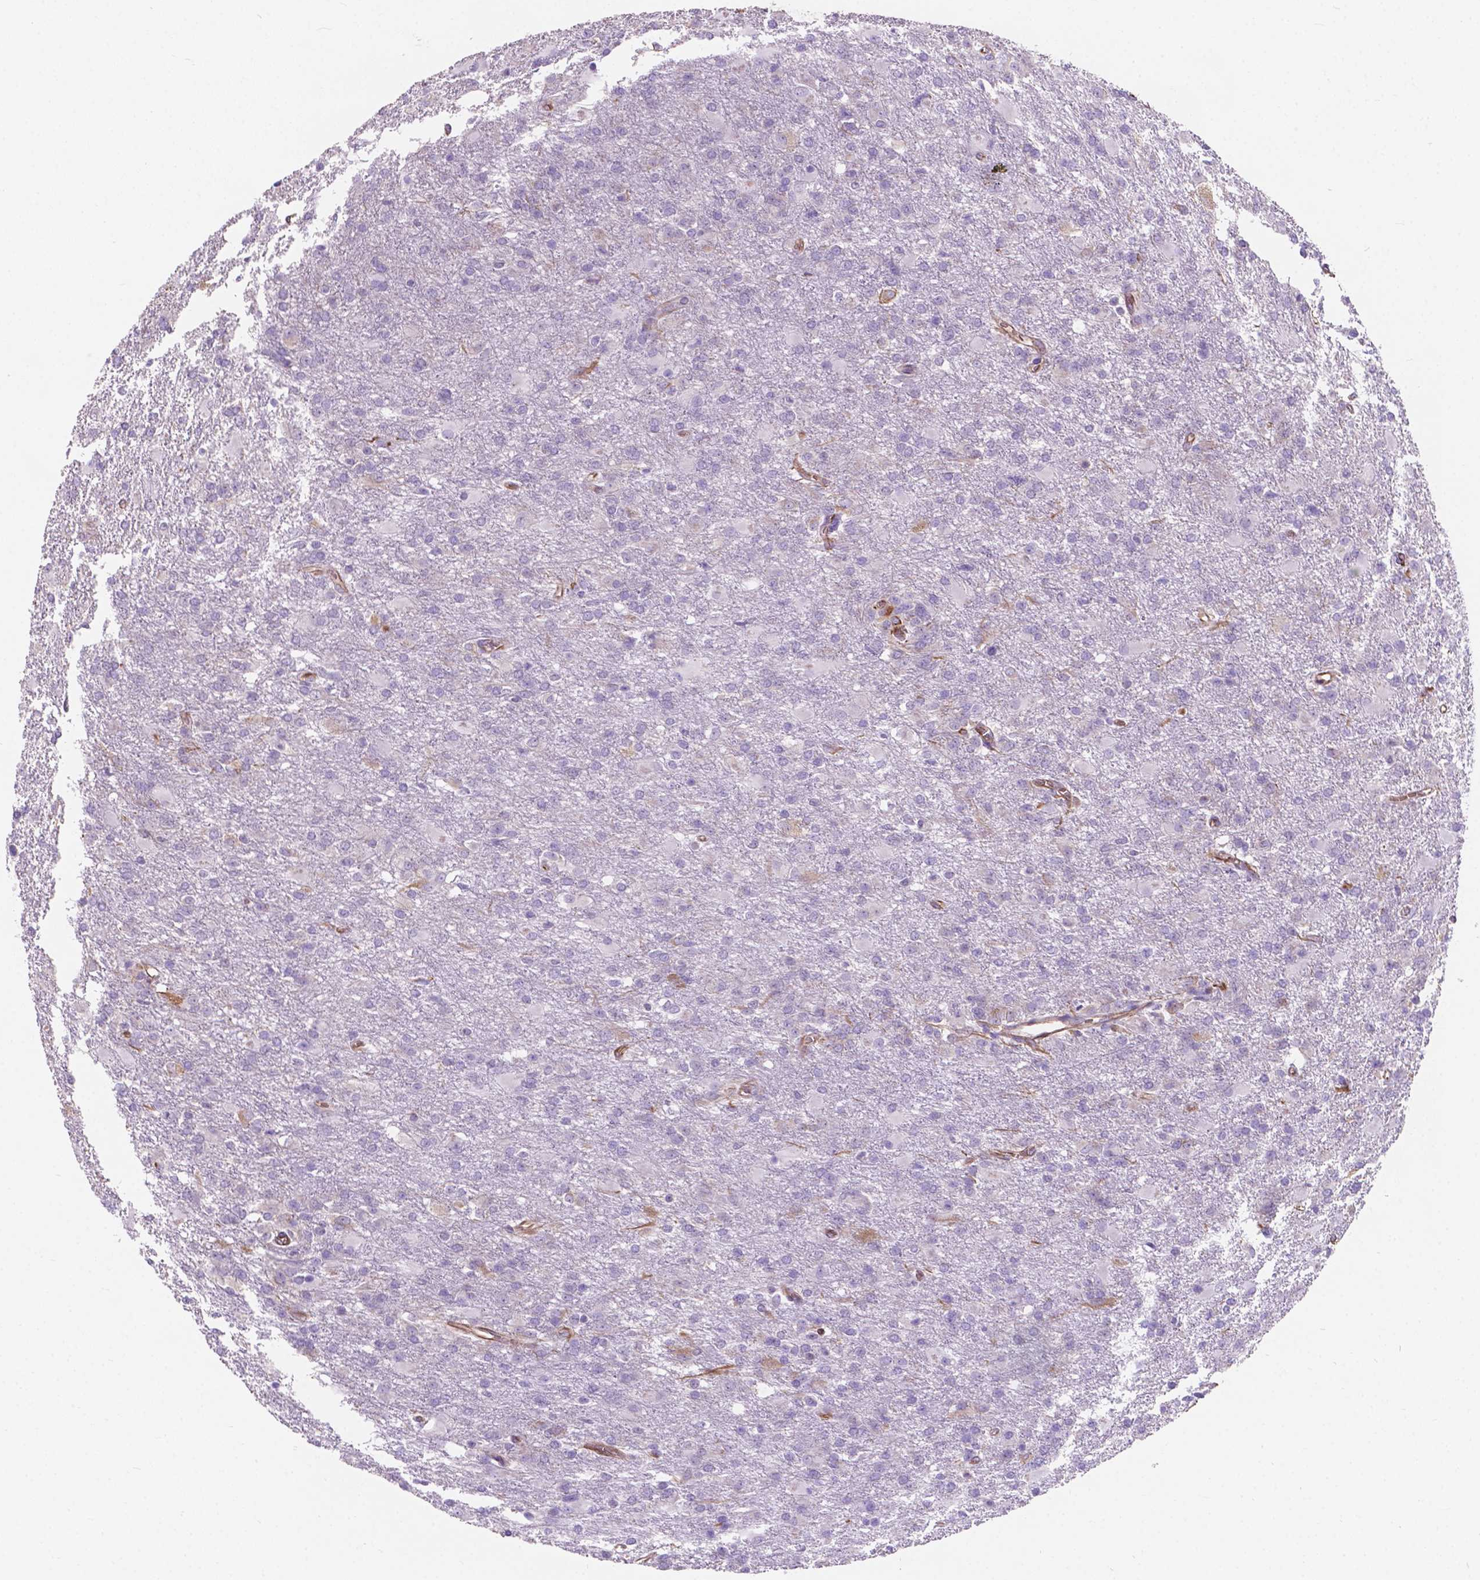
{"staining": {"intensity": "negative", "quantity": "none", "location": "none"}, "tissue": "glioma", "cell_type": "Tumor cells", "image_type": "cancer", "snomed": [{"axis": "morphology", "description": "Glioma, malignant, High grade"}, {"axis": "topography", "description": "Brain"}], "caption": "The image displays no staining of tumor cells in malignant glioma (high-grade).", "gene": "AMOT", "patient": {"sex": "male", "age": 68}}